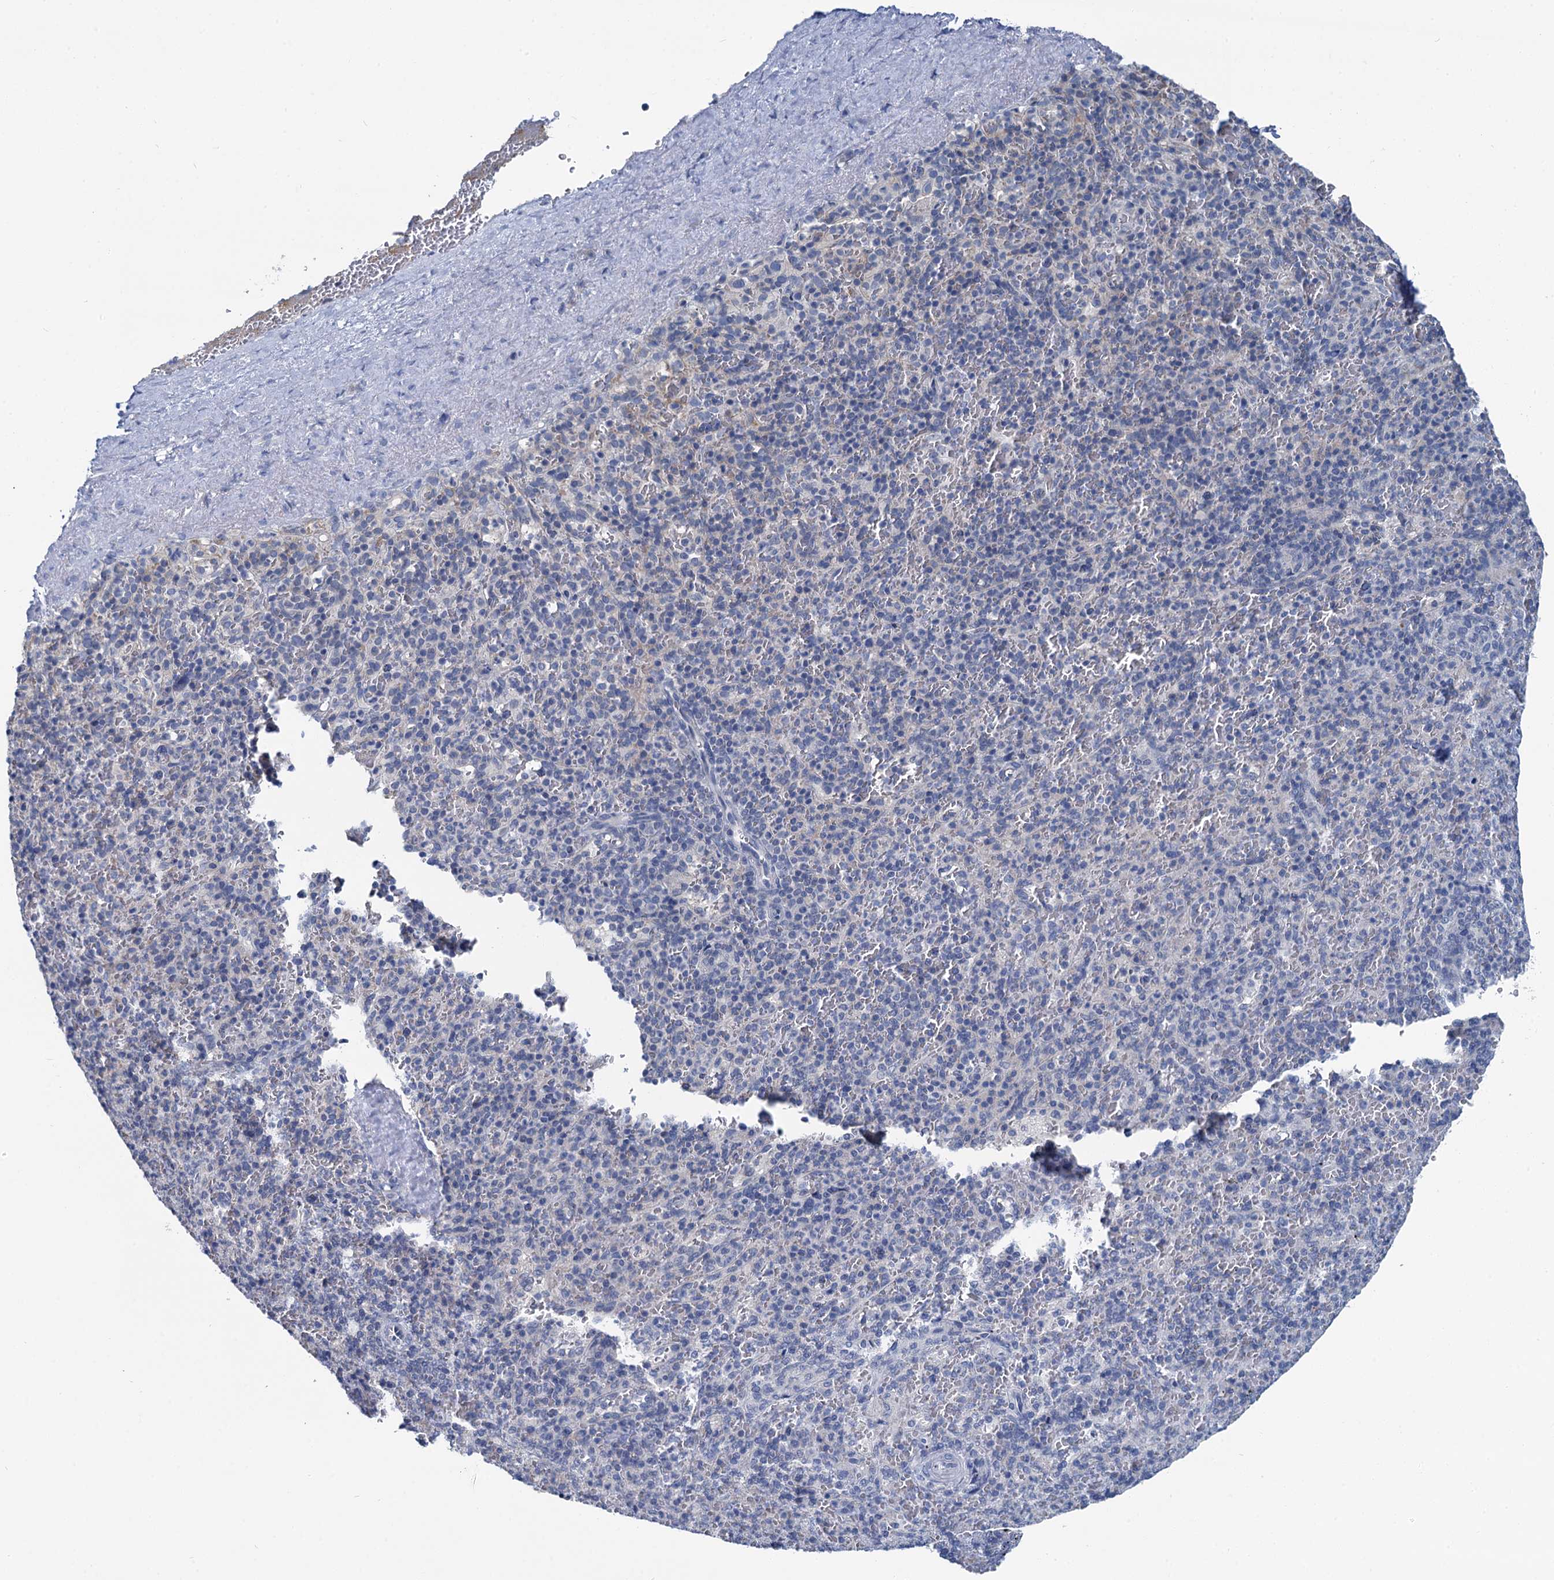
{"staining": {"intensity": "negative", "quantity": "none", "location": "none"}, "tissue": "spleen", "cell_type": "Cells in red pulp", "image_type": "normal", "snomed": [{"axis": "morphology", "description": "Normal tissue, NOS"}, {"axis": "topography", "description": "Spleen"}], "caption": "Immunohistochemistry (IHC) photomicrograph of benign spleen: spleen stained with DAB (3,3'-diaminobenzidine) displays no significant protein expression in cells in red pulp.", "gene": "MIOX", "patient": {"sex": "male", "age": 82}}